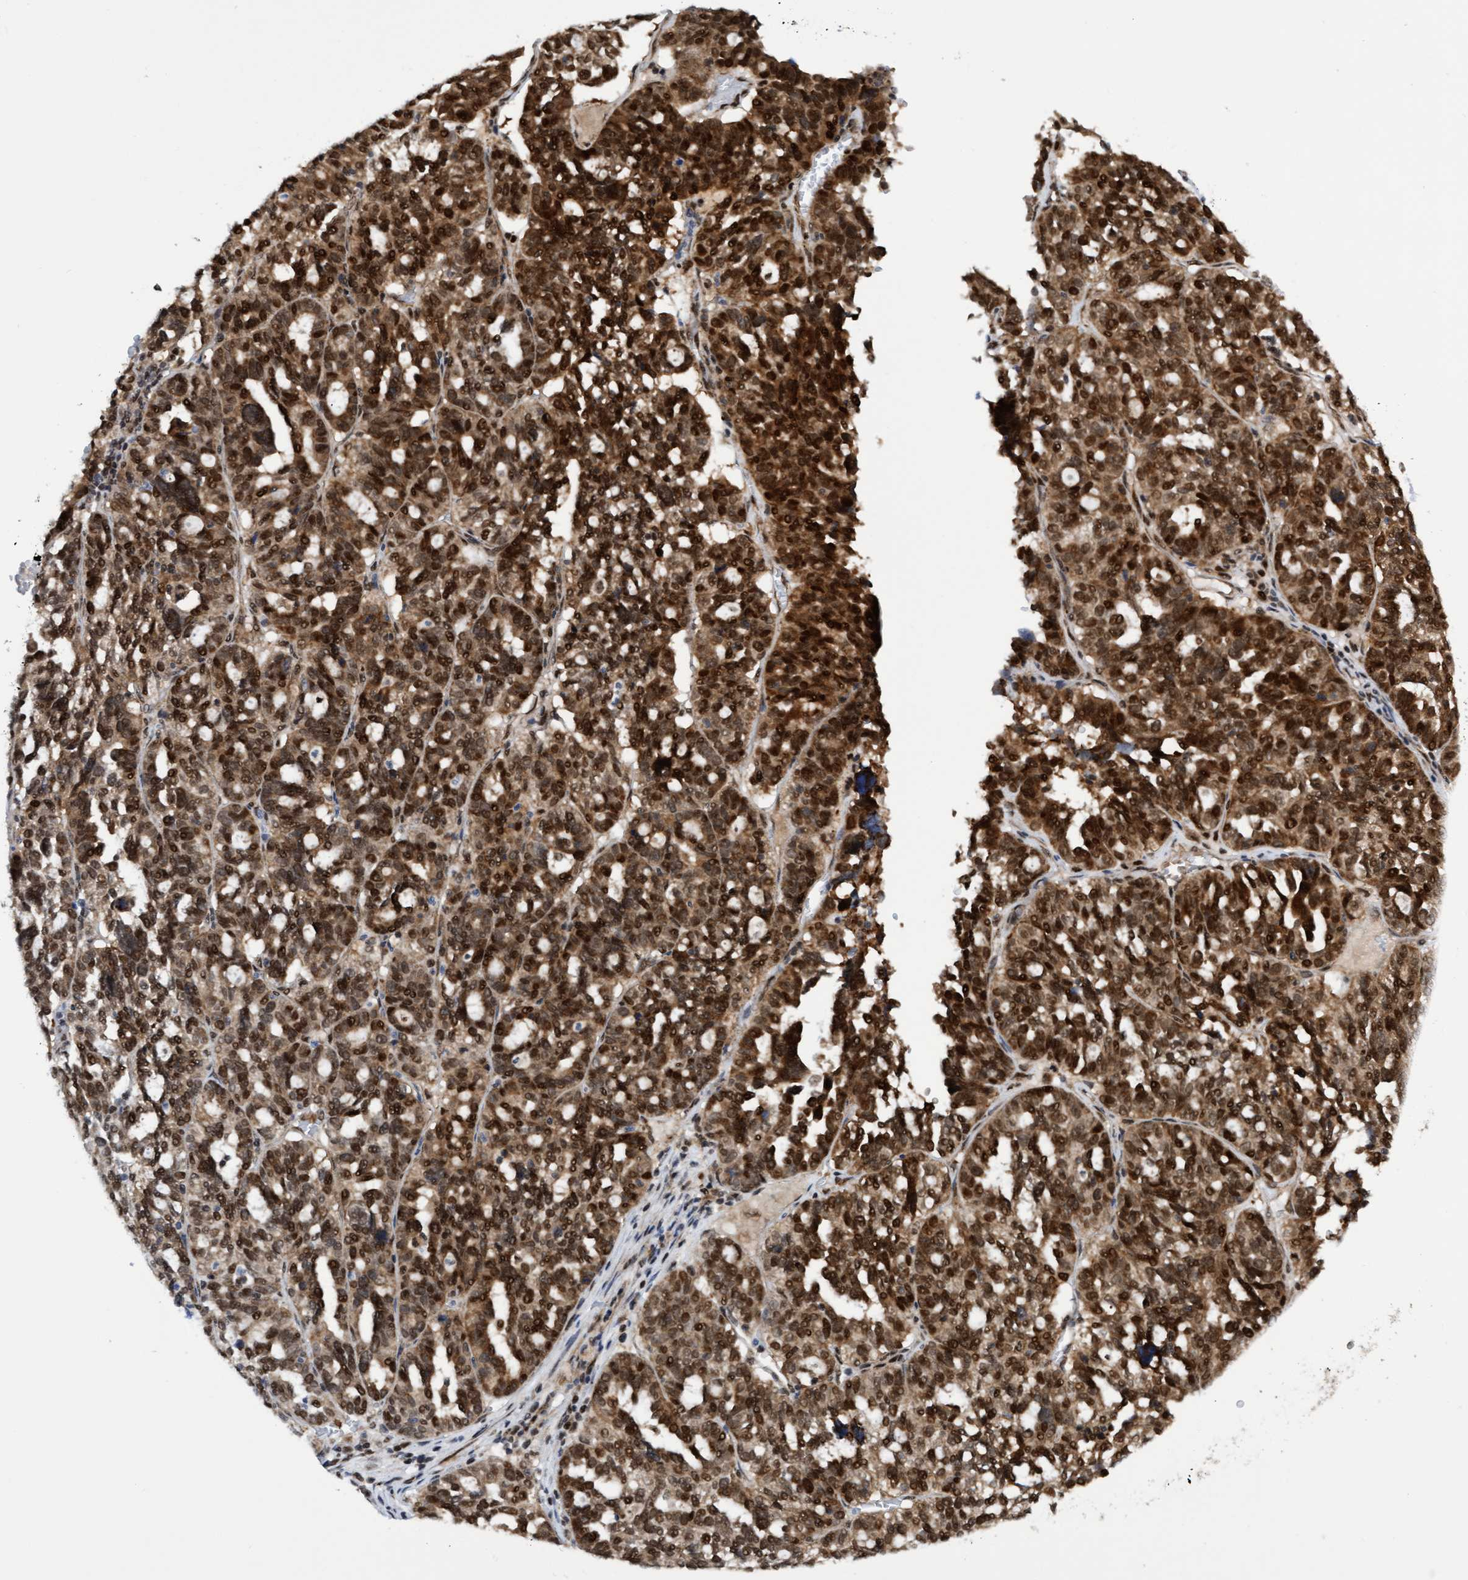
{"staining": {"intensity": "strong", "quantity": ">75%", "location": "cytoplasmic/membranous,nuclear"}, "tissue": "ovarian cancer", "cell_type": "Tumor cells", "image_type": "cancer", "snomed": [{"axis": "morphology", "description": "Cystadenocarcinoma, serous, NOS"}, {"axis": "topography", "description": "Ovary"}], "caption": "This micrograph shows ovarian serous cystadenocarcinoma stained with immunohistochemistry to label a protein in brown. The cytoplasmic/membranous and nuclear of tumor cells show strong positivity for the protein. Nuclei are counter-stained blue.", "gene": "TANC2", "patient": {"sex": "female", "age": 59}}